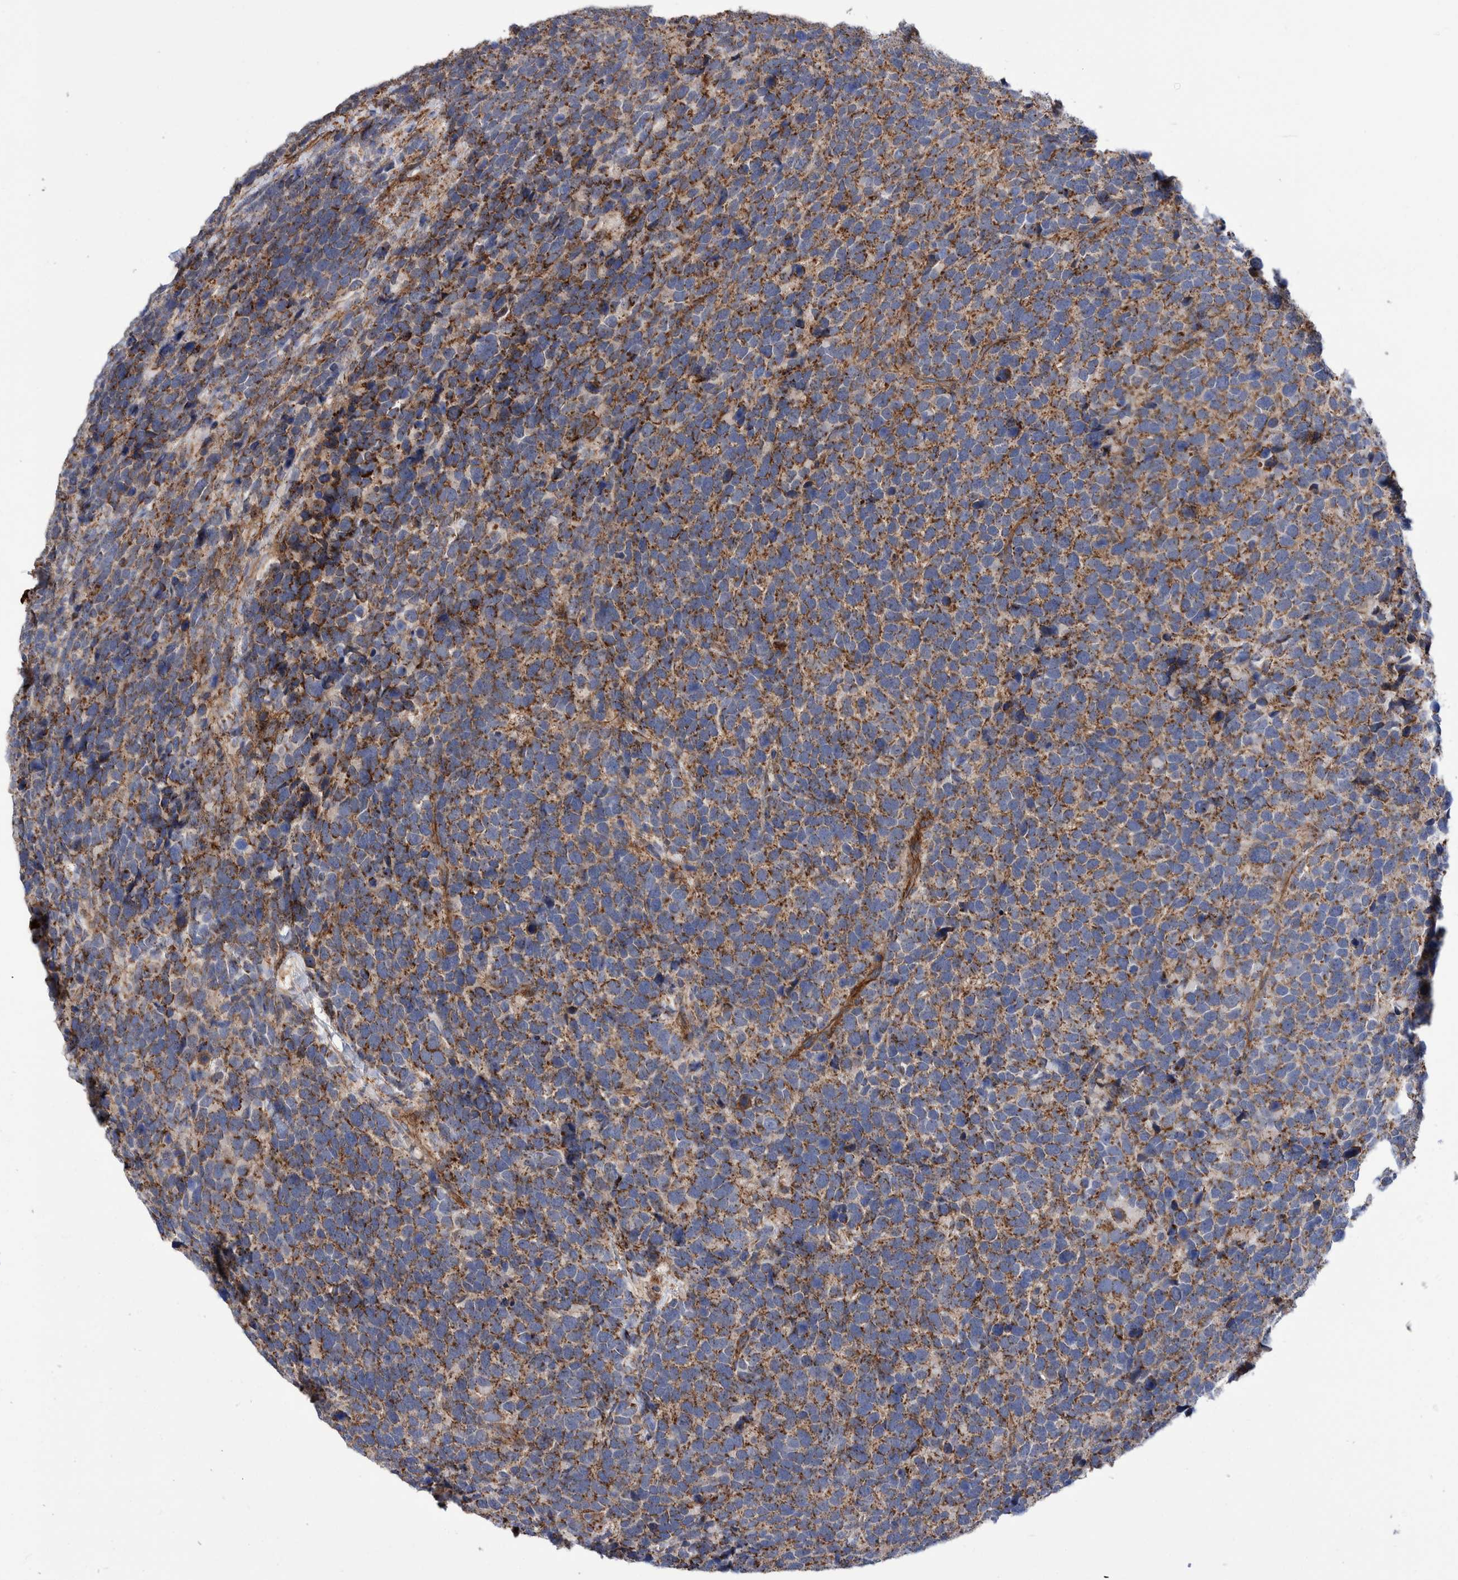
{"staining": {"intensity": "moderate", "quantity": ">75%", "location": "cytoplasmic/membranous"}, "tissue": "urothelial cancer", "cell_type": "Tumor cells", "image_type": "cancer", "snomed": [{"axis": "morphology", "description": "Urothelial carcinoma, High grade"}, {"axis": "topography", "description": "Urinary bladder"}], "caption": "DAB (3,3'-diaminobenzidine) immunohistochemical staining of human urothelial carcinoma (high-grade) displays moderate cytoplasmic/membranous protein positivity in approximately >75% of tumor cells. (Stains: DAB in brown, nuclei in blue, Microscopy: brightfield microscopy at high magnification).", "gene": "SLC25A10", "patient": {"sex": "female", "age": 82}}